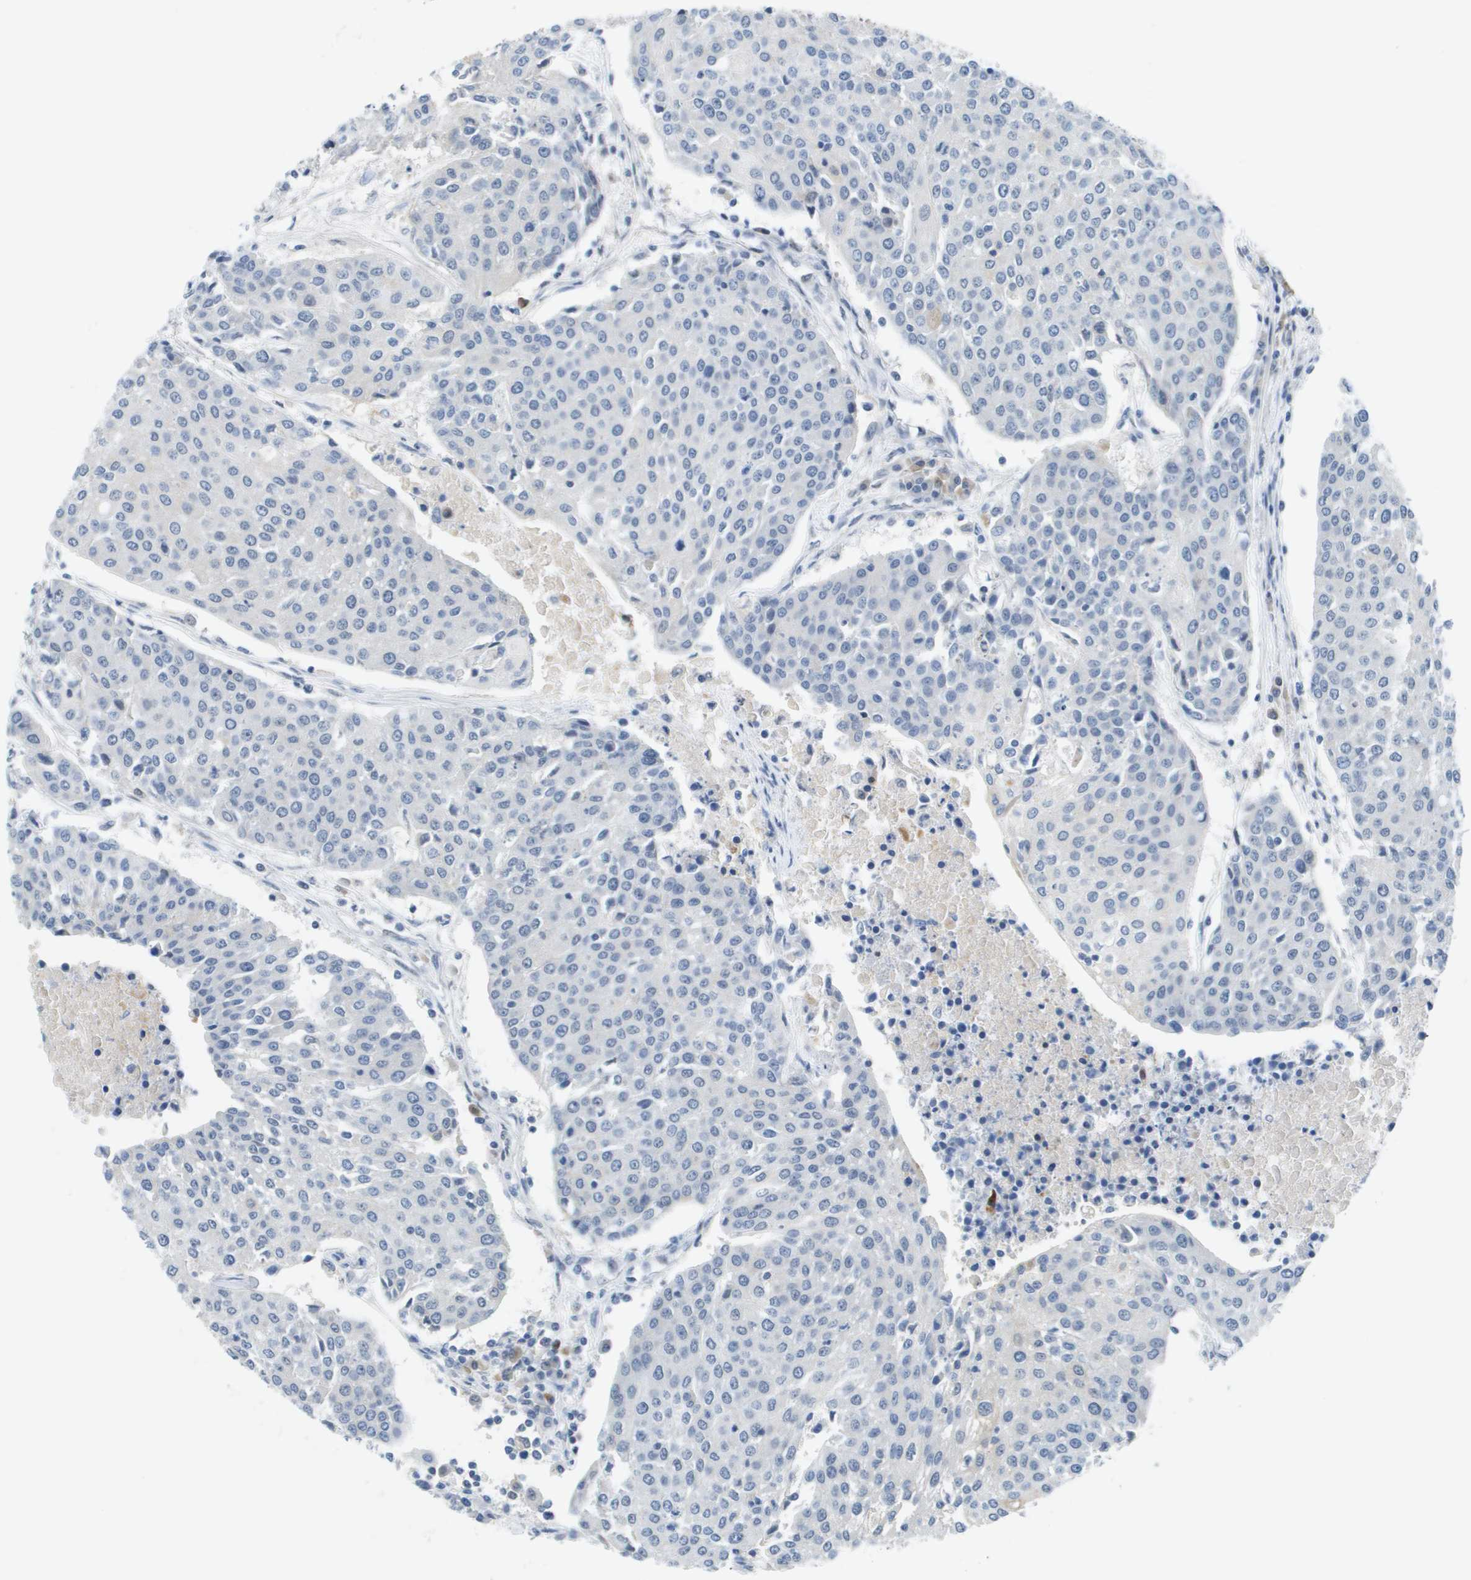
{"staining": {"intensity": "negative", "quantity": "none", "location": "none"}, "tissue": "urothelial cancer", "cell_type": "Tumor cells", "image_type": "cancer", "snomed": [{"axis": "morphology", "description": "Urothelial carcinoma, High grade"}, {"axis": "topography", "description": "Urinary bladder"}], "caption": "DAB immunohistochemical staining of high-grade urothelial carcinoma displays no significant staining in tumor cells. (DAB (3,3'-diaminobenzidine) immunohistochemistry (IHC) visualized using brightfield microscopy, high magnification).", "gene": "TP53RK", "patient": {"sex": "female", "age": 85}}